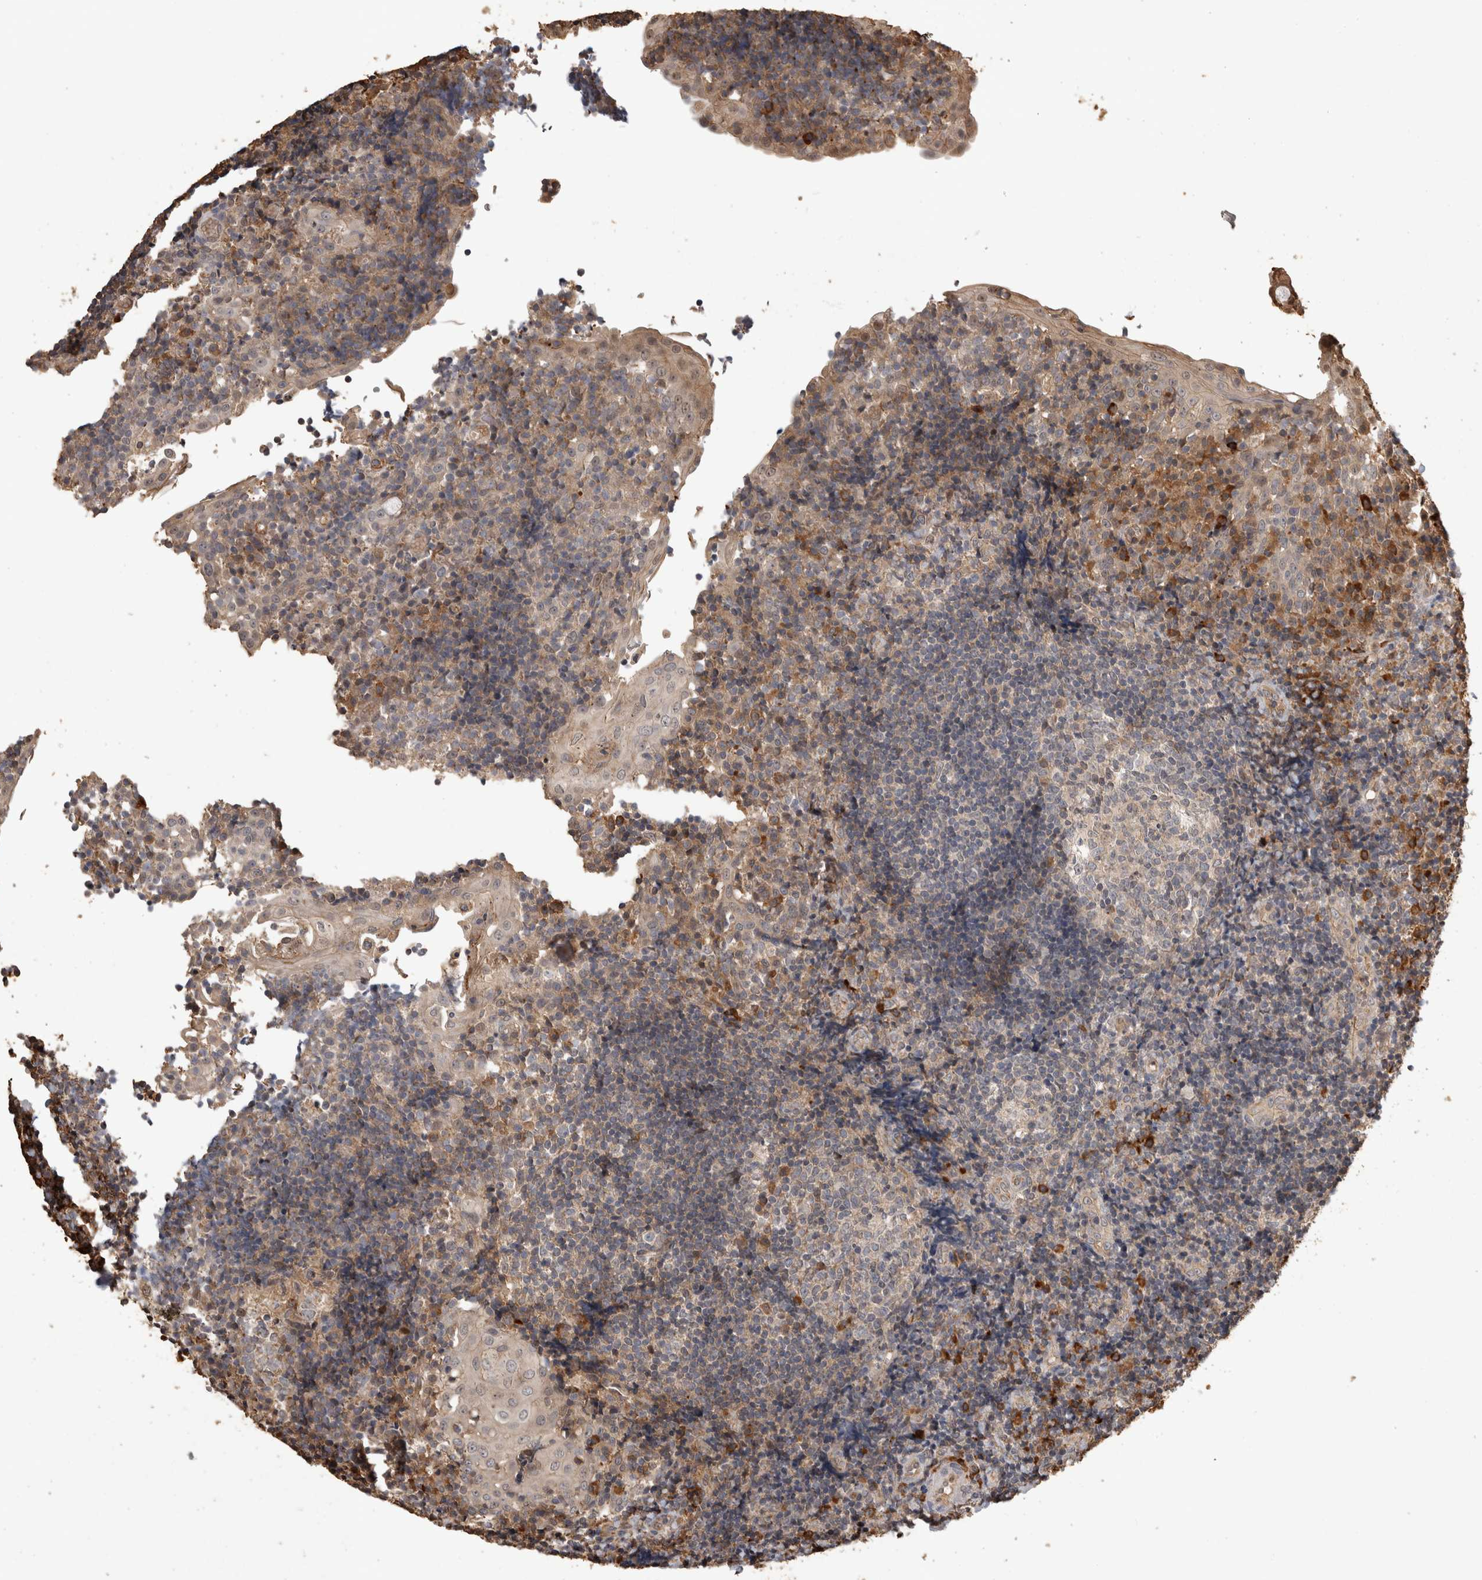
{"staining": {"intensity": "negative", "quantity": "none", "location": "none"}, "tissue": "tonsil", "cell_type": "Germinal center cells", "image_type": "normal", "snomed": [{"axis": "morphology", "description": "Normal tissue, NOS"}, {"axis": "topography", "description": "Tonsil"}], "caption": "Unremarkable tonsil was stained to show a protein in brown. There is no significant positivity in germinal center cells.", "gene": "RHPN1", "patient": {"sex": "female", "age": 40}}